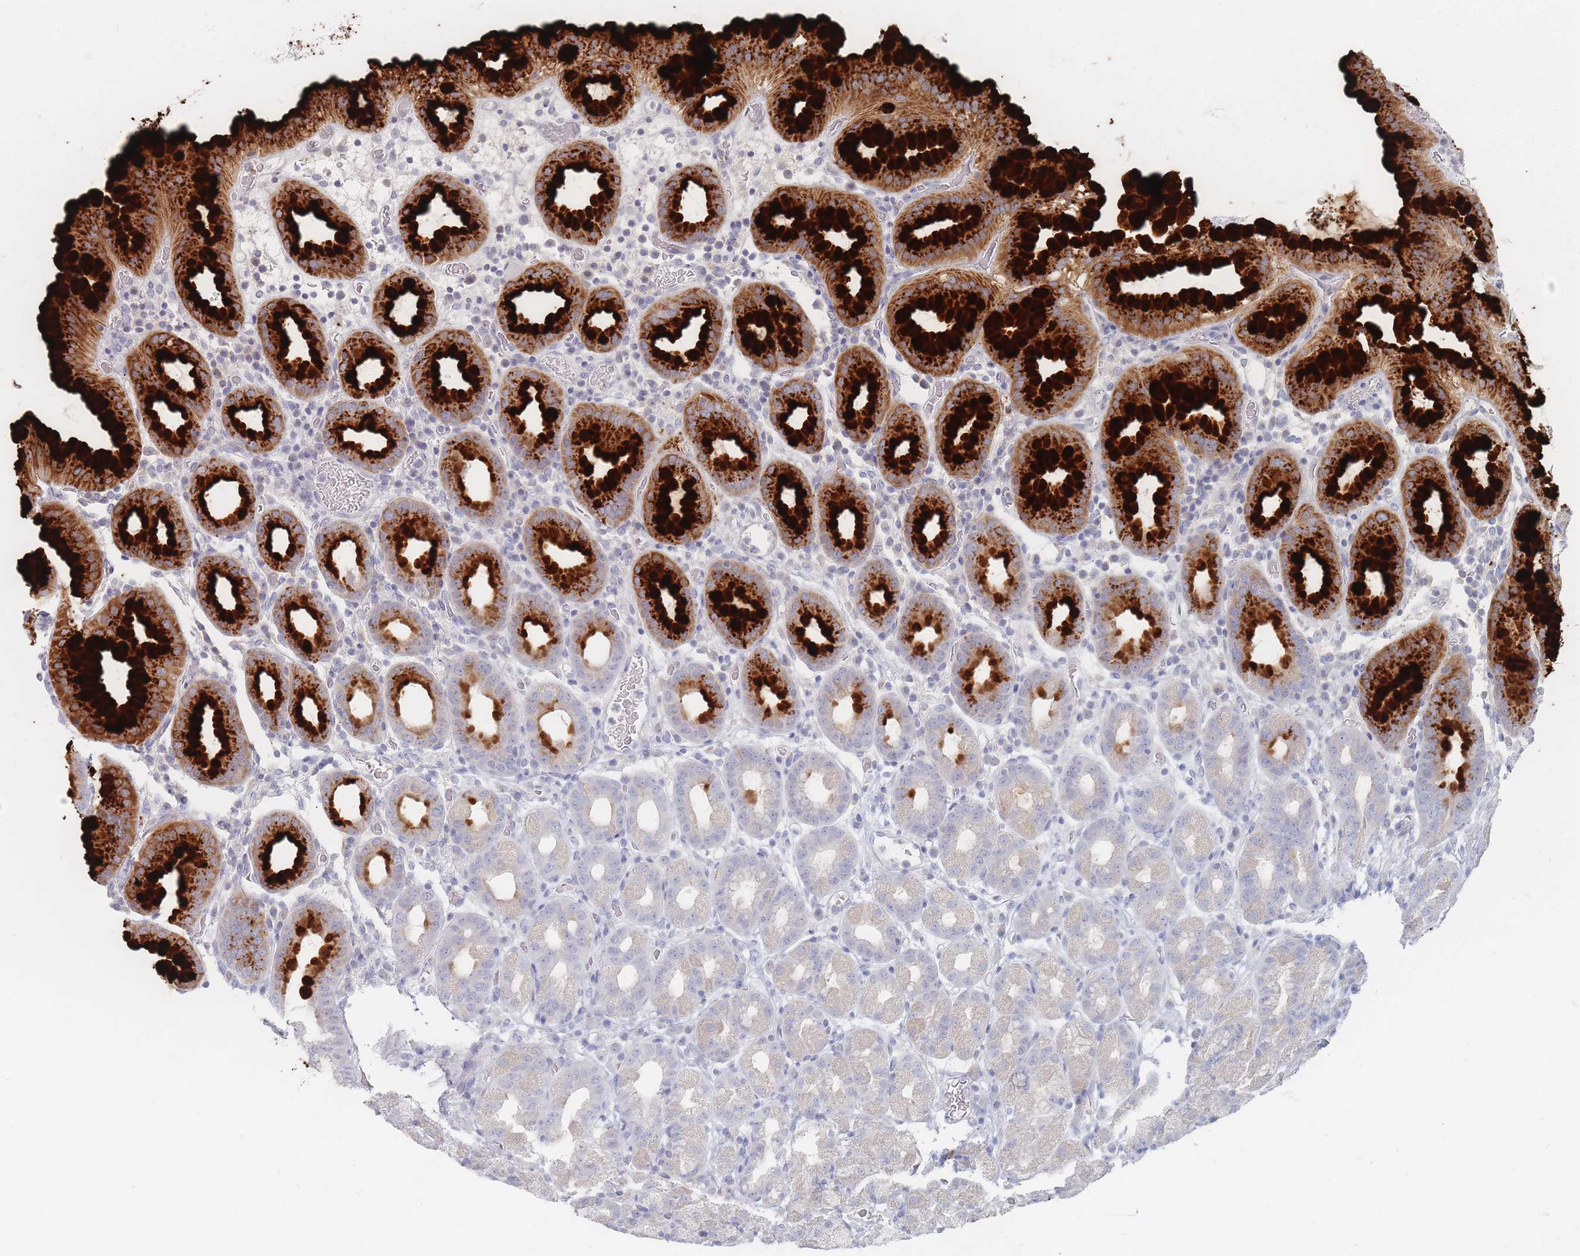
{"staining": {"intensity": "strong", "quantity": "25%-75%", "location": "cytoplasmic/membranous"}, "tissue": "stomach", "cell_type": "Glandular cells", "image_type": "normal", "snomed": [{"axis": "morphology", "description": "Normal tissue, NOS"}, {"axis": "topography", "description": "Stomach, upper"}, {"axis": "topography", "description": "Stomach, lower"}, {"axis": "topography", "description": "Small intestine"}], "caption": "High-power microscopy captured an immunohistochemistry micrograph of unremarkable stomach, revealing strong cytoplasmic/membranous positivity in about 25%-75% of glandular cells.", "gene": "CD37", "patient": {"sex": "male", "age": 68}}